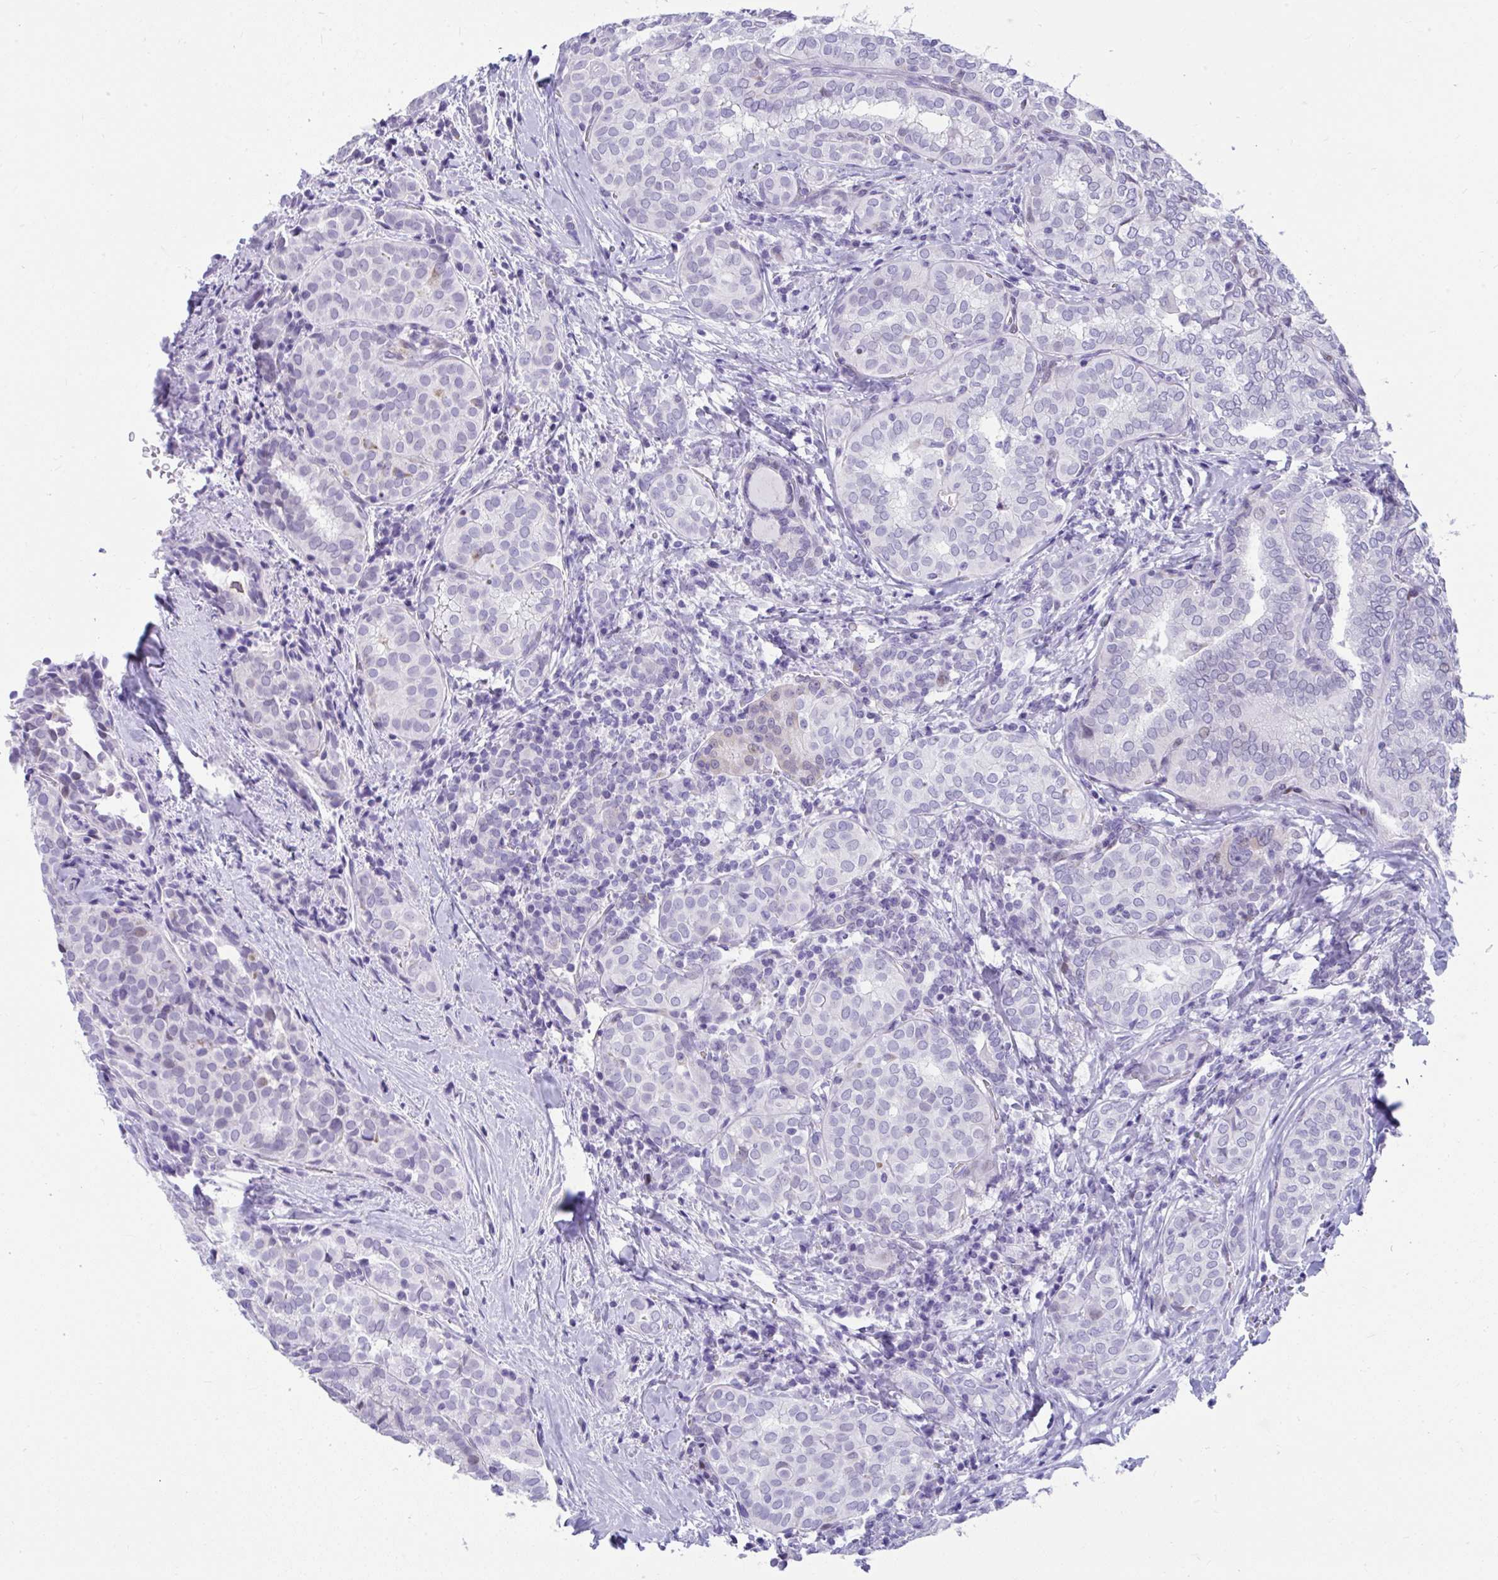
{"staining": {"intensity": "negative", "quantity": "none", "location": "none"}, "tissue": "thyroid cancer", "cell_type": "Tumor cells", "image_type": "cancer", "snomed": [{"axis": "morphology", "description": "Papillary adenocarcinoma, NOS"}, {"axis": "topography", "description": "Thyroid gland"}], "caption": "Thyroid cancer stained for a protein using immunohistochemistry (IHC) shows no expression tumor cells.", "gene": "ISL1", "patient": {"sex": "female", "age": 30}}